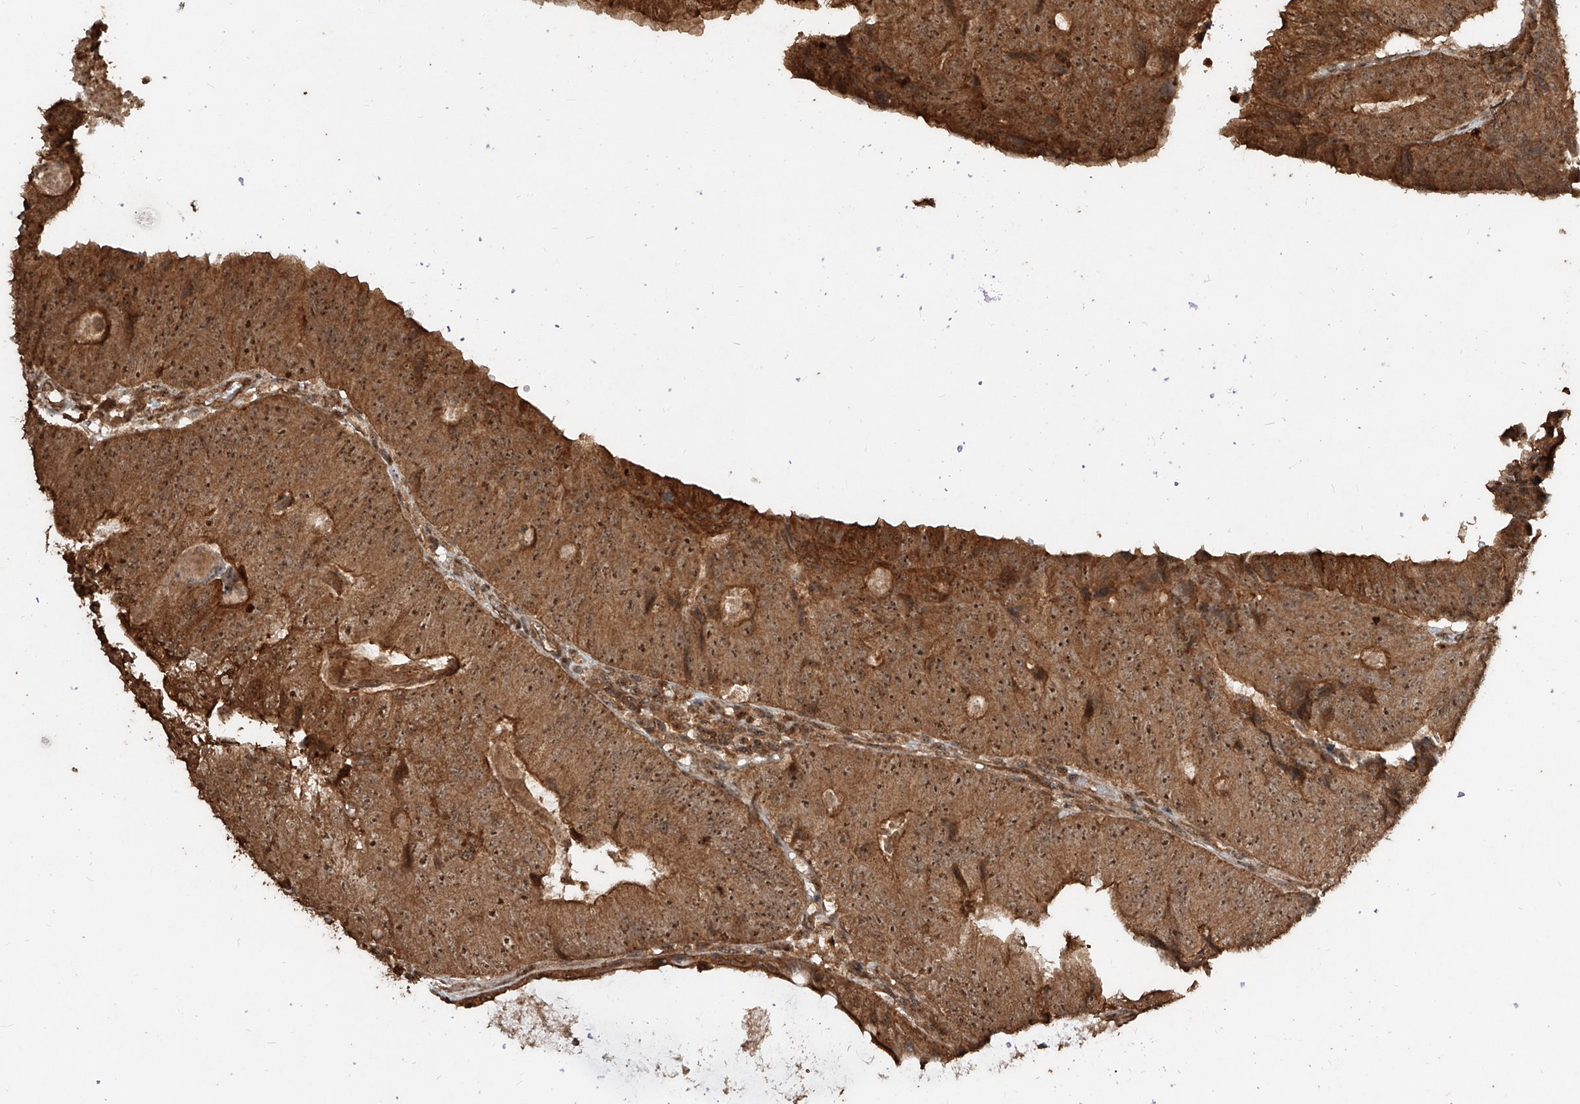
{"staining": {"intensity": "moderate", "quantity": ">75%", "location": "cytoplasmic/membranous,nuclear"}, "tissue": "colorectal cancer", "cell_type": "Tumor cells", "image_type": "cancer", "snomed": [{"axis": "morphology", "description": "Adenocarcinoma, NOS"}, {"axis": "topography", "description": "Colon"}], "caption": "Immunohistochemical staining of colorectal cancer displays medium levels of moderate cytoplasmic/membranous and nuclear protein positivity in about >75% of tumor cells.", "gene": "ZNF660", "patient": {"sex": "female", "age": 67}}